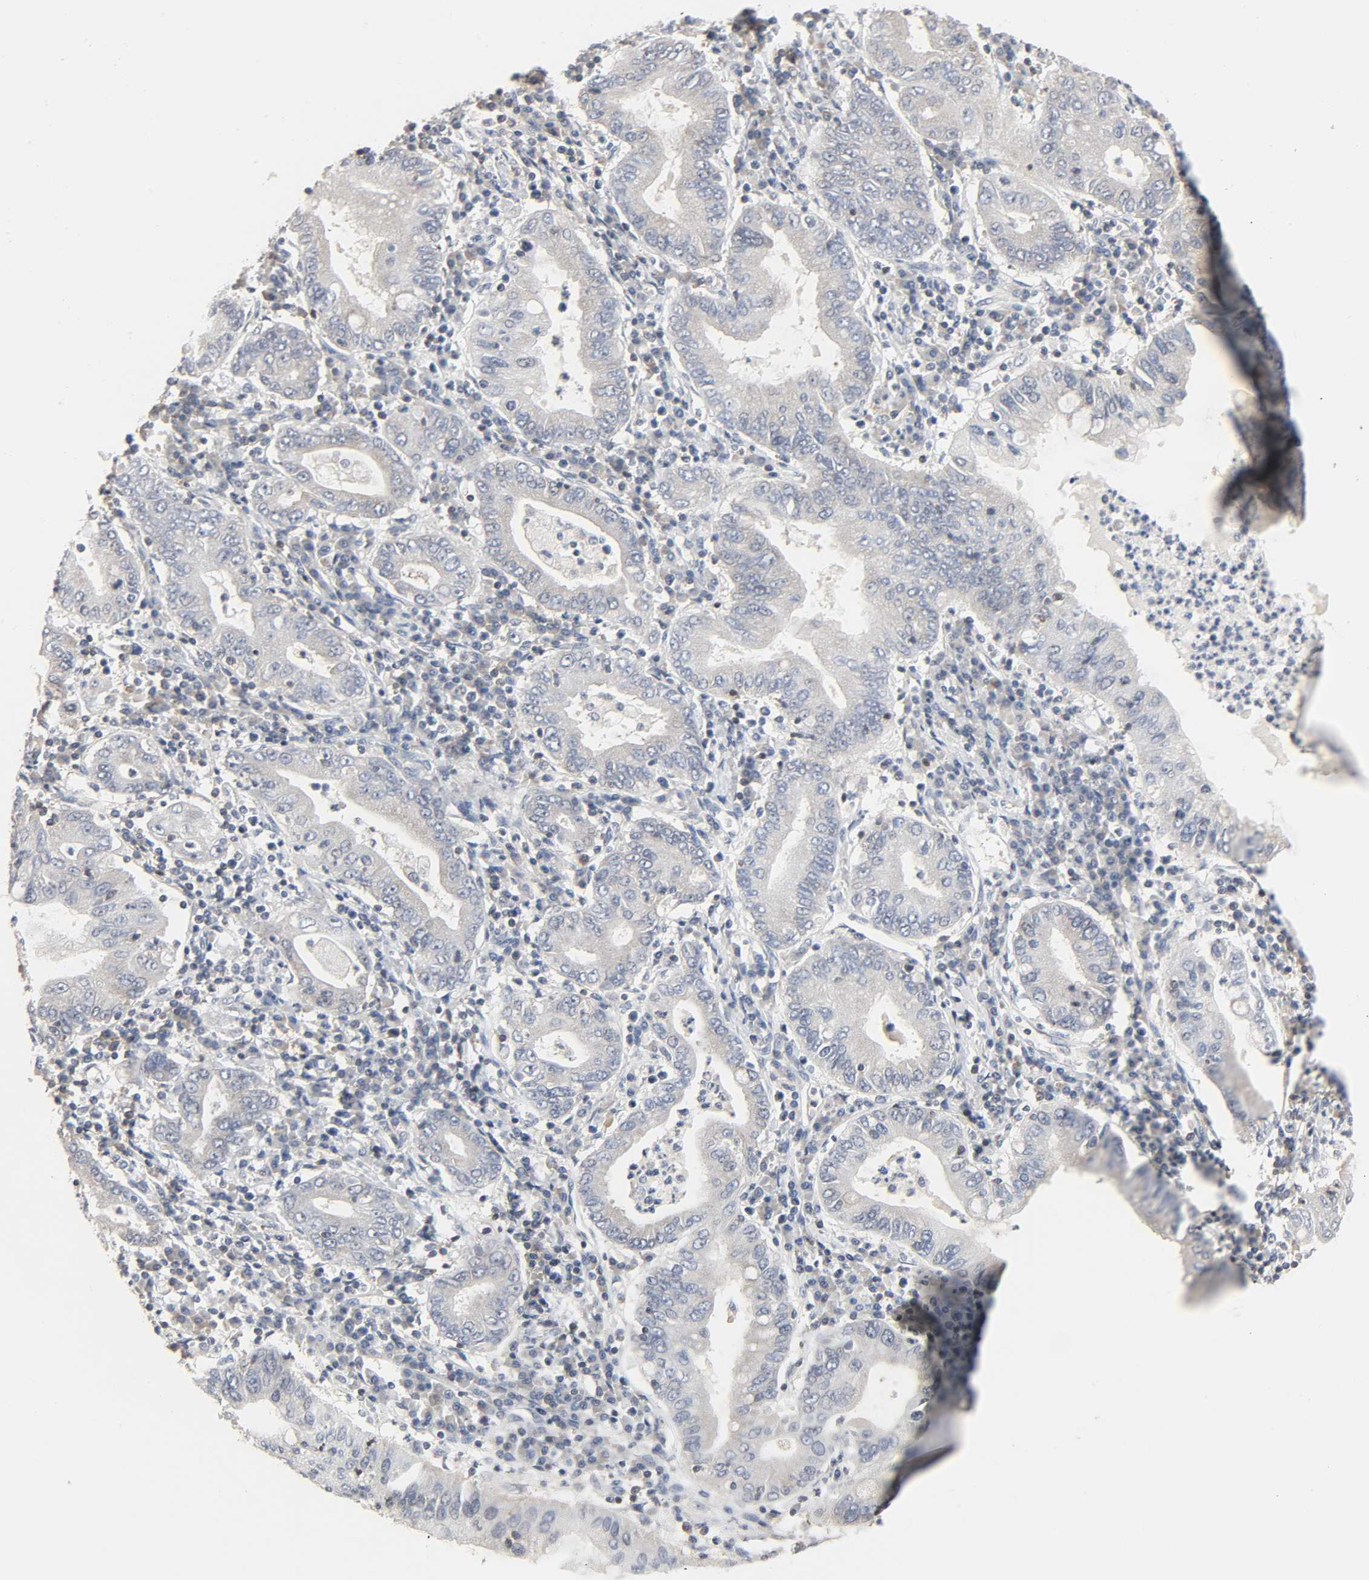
{"staining": {"intensity": "weak", "quantity": "25%-75%", "location": "cytoplasmic/membranous"}, "tissue": "stomach cancer", "cell_type": "Tumor cells", "image_type": "cancer", "snomed": [{"axis": "morphology", "description": "Normal tissue, NOS"}, {"axis": "morphology", "description": "Adenocarcinoma, NOS"}, {"axis": "topography", "description": "Esophagus"}, {"axis": "topography", "description": "Stomach, upper"}, {"axis": "topography", "description": "Peripheral nerve tissue"}], "caption": "Weak cytoplasmic/membranous expression for a protein is appreciated in about 25%-75% of tumor cells of stomach adenocarcinoma using IHC.", "gene": "PLEKHA2", "patient": {"sex": "male", "age": 62}}